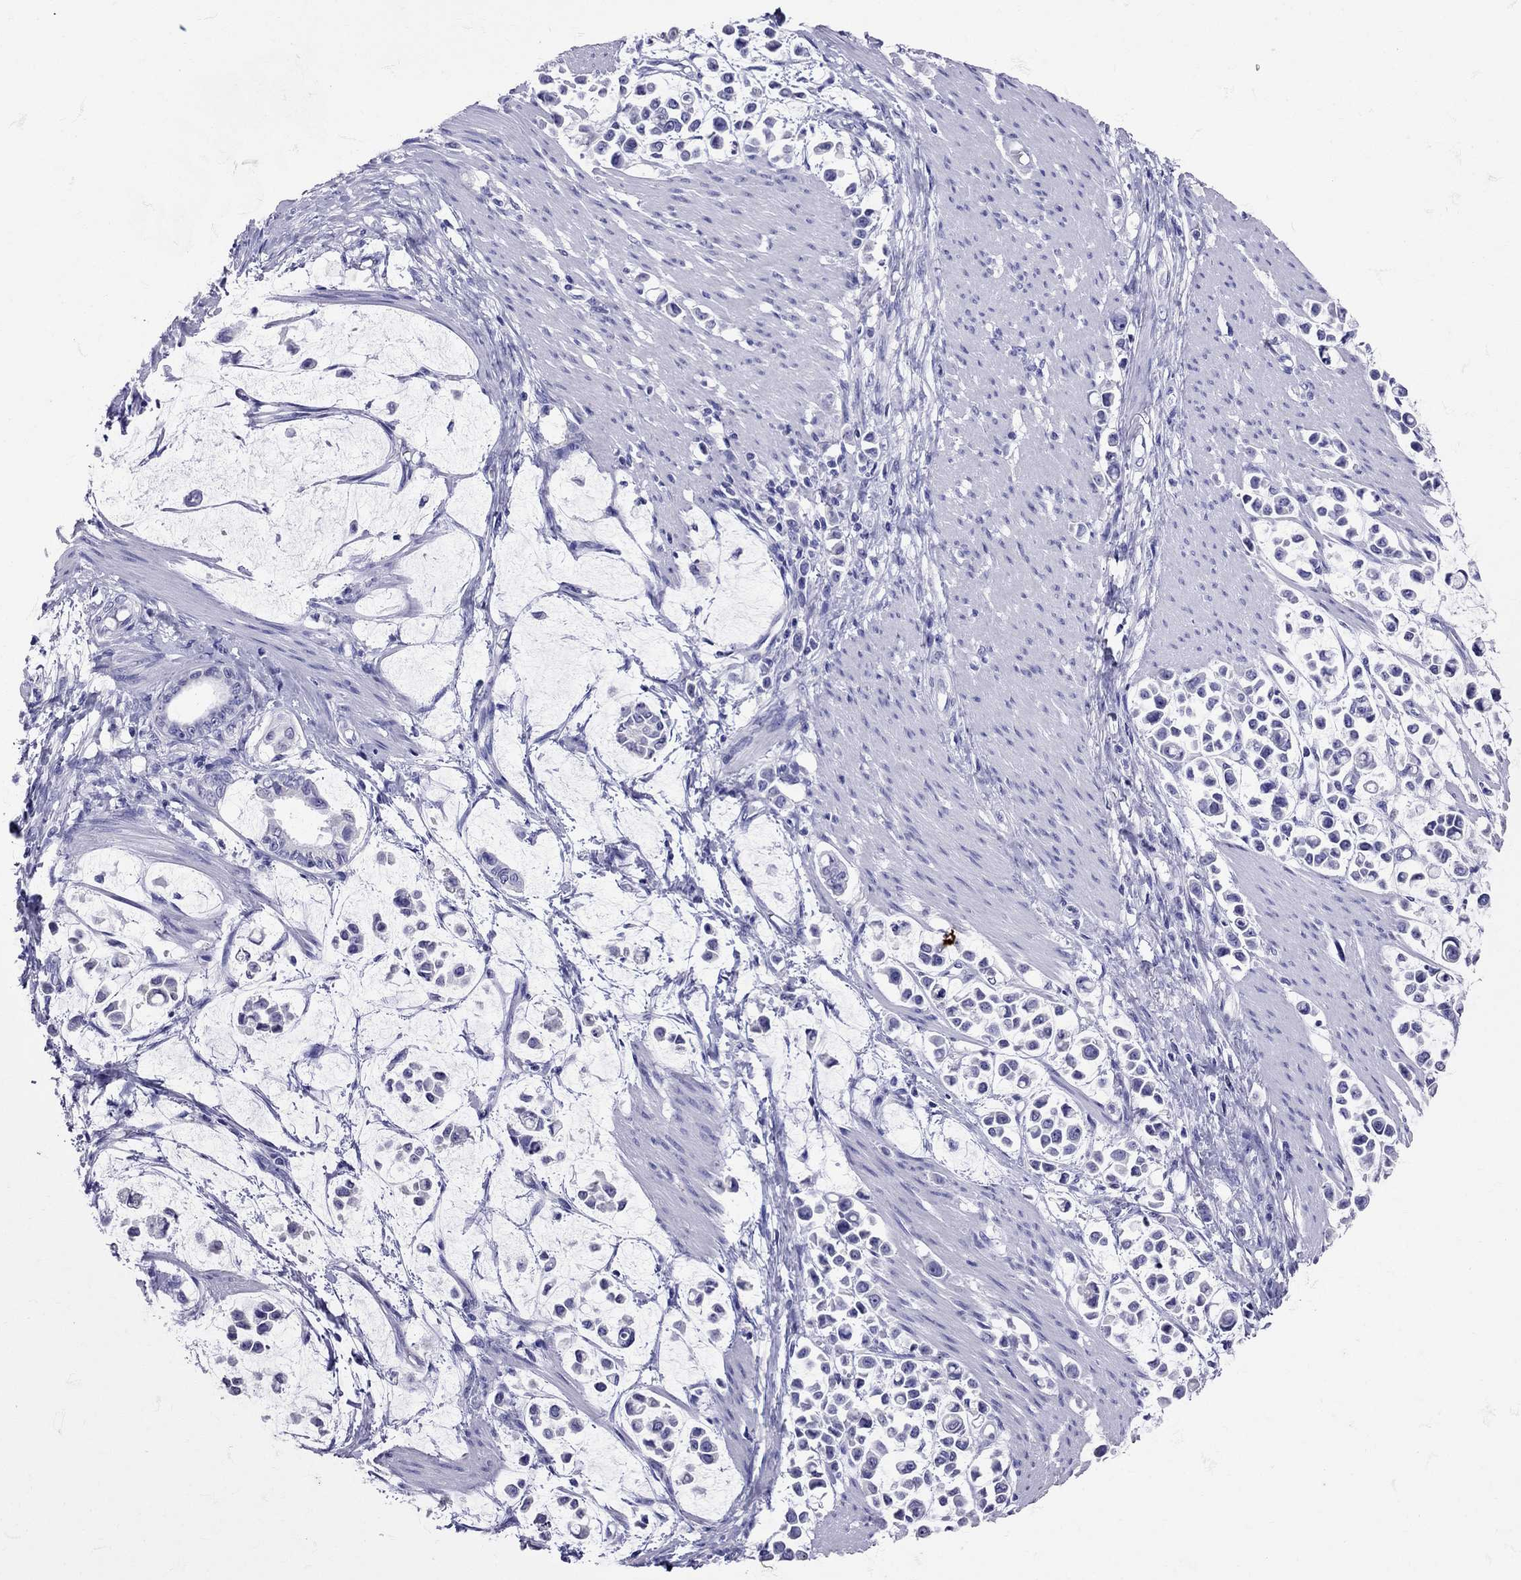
{"staining": {"intensity": "negative", "quantity": "none", "location": "none"}, "tissue": "stomach cancer", "cell_type": "Tumor cells", "image_type": "cancer", "snomed": [{"axis": "morphology", "description": "Adenocarcinoma, NOS"}, {"axis": "topography", "description": "Stomach"}], "caption": "Photomicrograph shows no significant protein positivity in tumor cells of adenocarcinoma (stomach).", "gene": "AVP", "patient": {"sex": "male", "age": 82}}